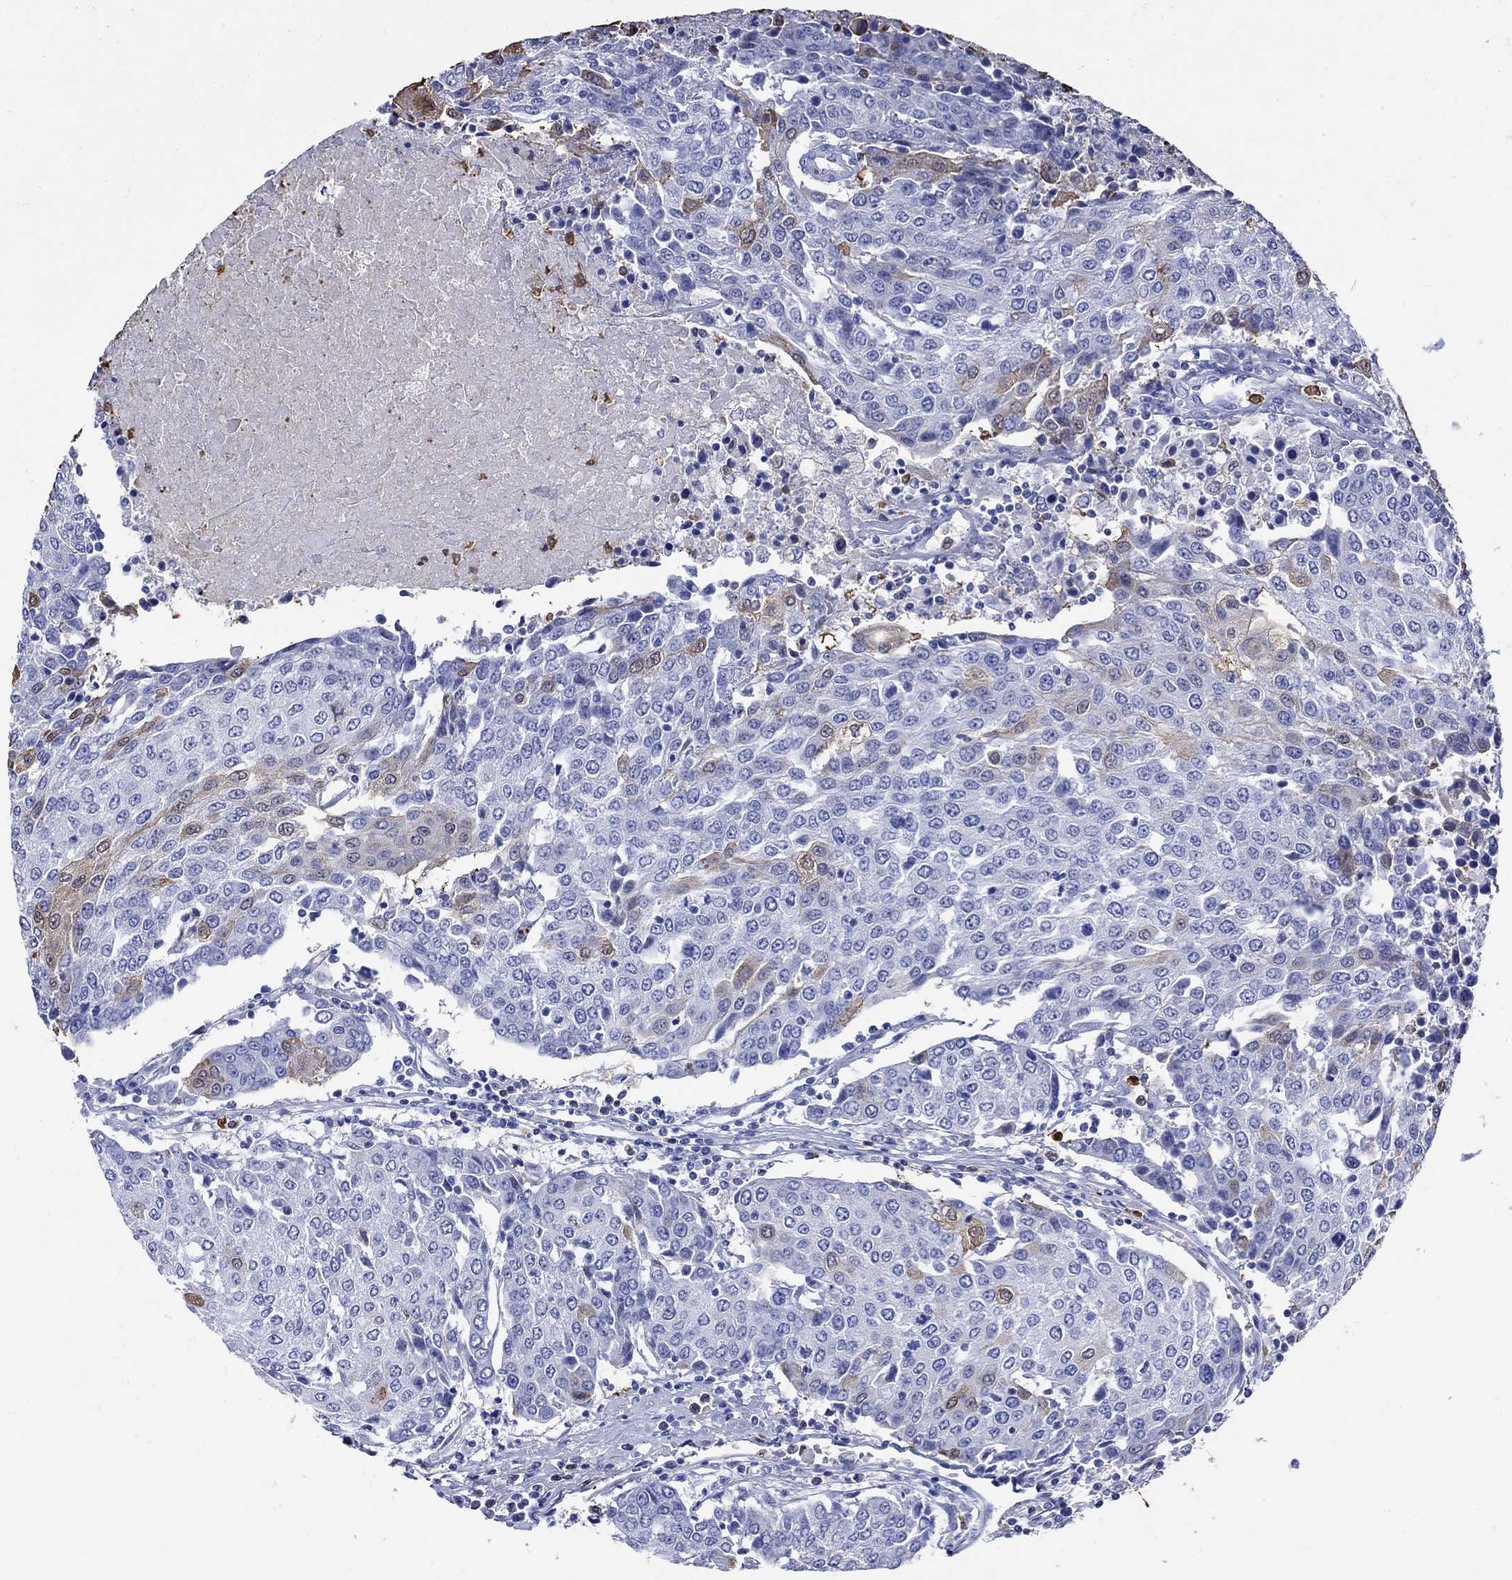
{"staining": {"intensity": "weak", "quantity": "<25%", "location": "cytoplasmic/membranous"}, "tissue": "urothelial cancer", "cell_type": "Tumor cells", "image_type": "cancer", "snomed": [{"axis": "morphology", "description": "Urothelial carcinoma, High grade"}, {"axis": "topography", "description": "Urinary bladder"}], "caption": "This micrograph is of urothelial cancer stained with IHC to label a protein in brown with the nuclei are counter-stained blue. There is no positivity in tumor cells. (DAB (3,3'-diaminobenzidine) immunohistochemistry visualized using brightfield microscopy, high magnification).", "gene": "LINGO3", "patient": {"sex": "female", "age": 85}}